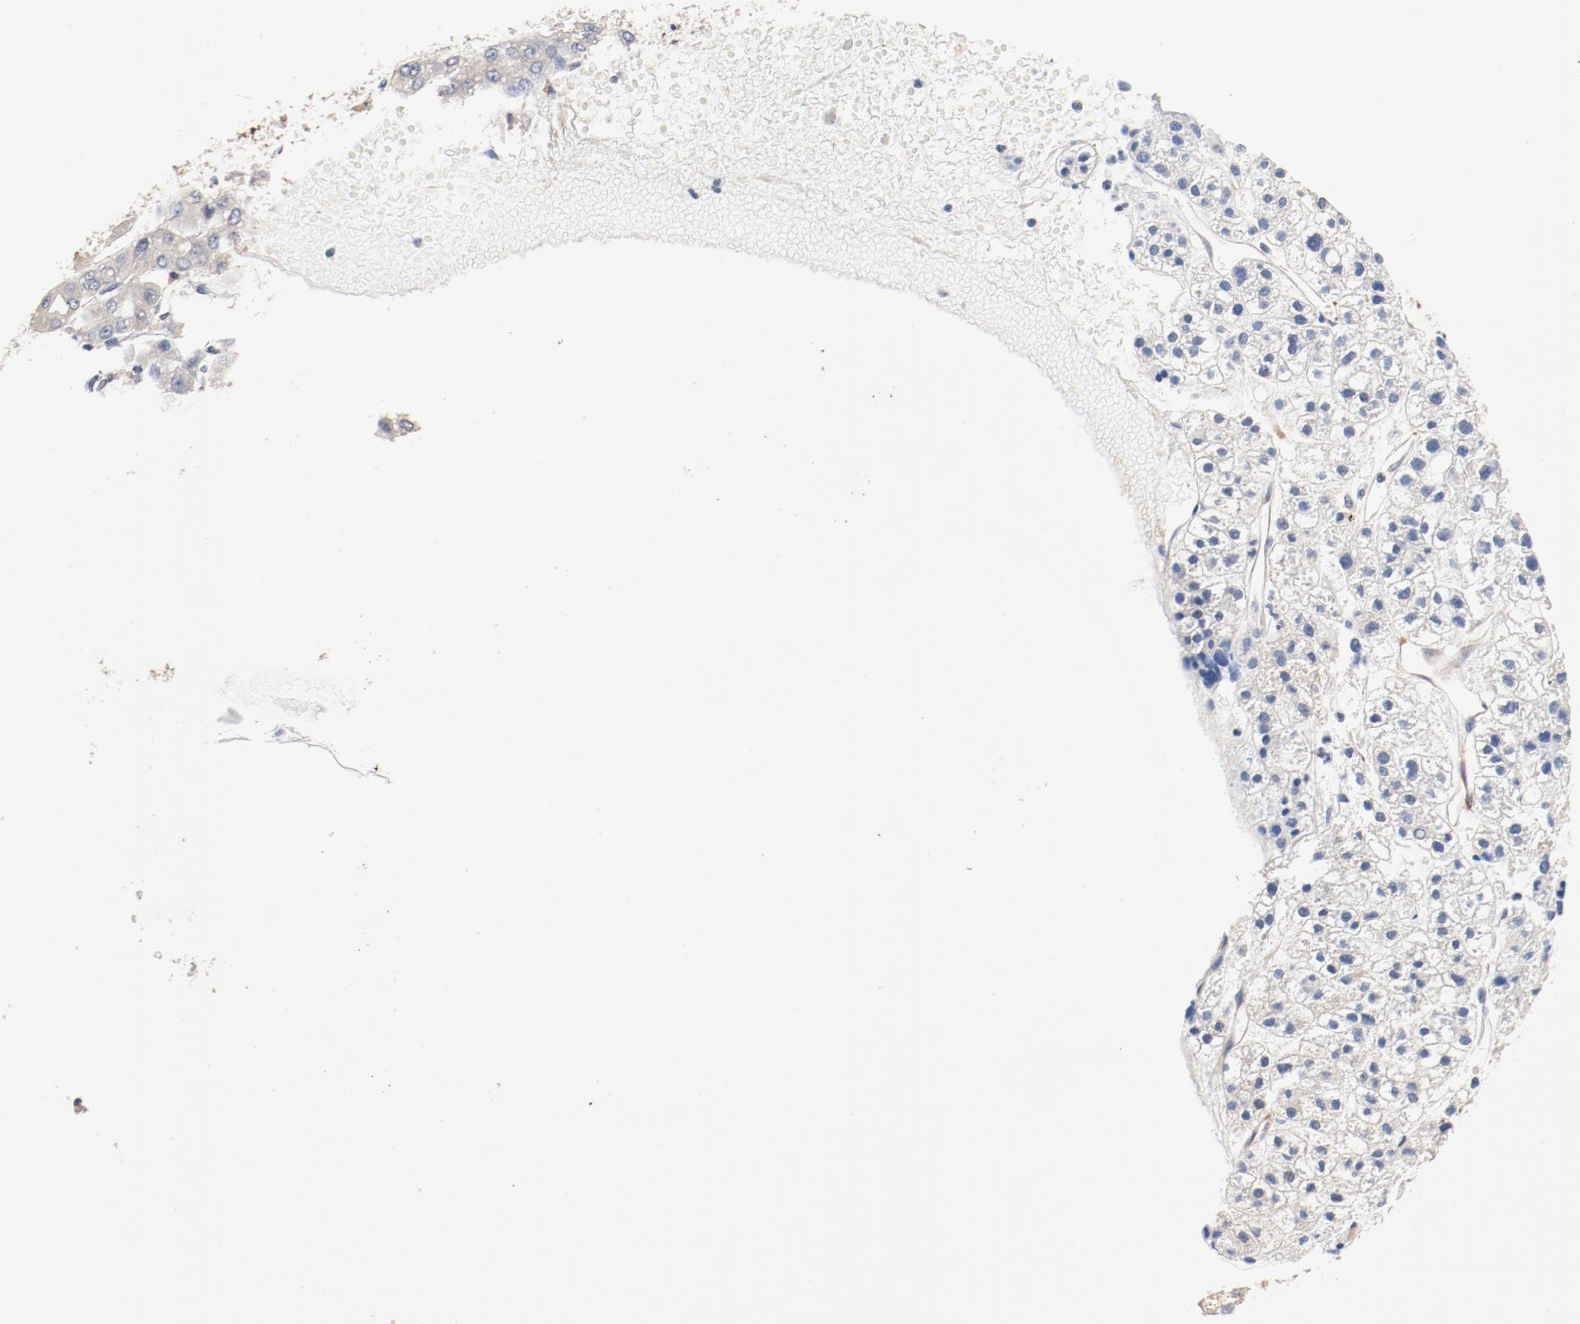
{"staining": {"intensity": "negative", "quantity": "none", "location": "none"}, "tissue": "liver cancer", "cell_type": "Tumor cells", "image_type": "cancer", "snomed": [{"axis": "morphology", "description": "Carcinoma, Hepatocellular, NOS"}, {"axis": "topography", "description": "Liver"}], "caption": "A histopathology image of human hepatocellular carcinoma (liver) is negative for staining in tumor cells.", "gene": "UBE2J1", "patient": {"sex": "female", "age": 85}}